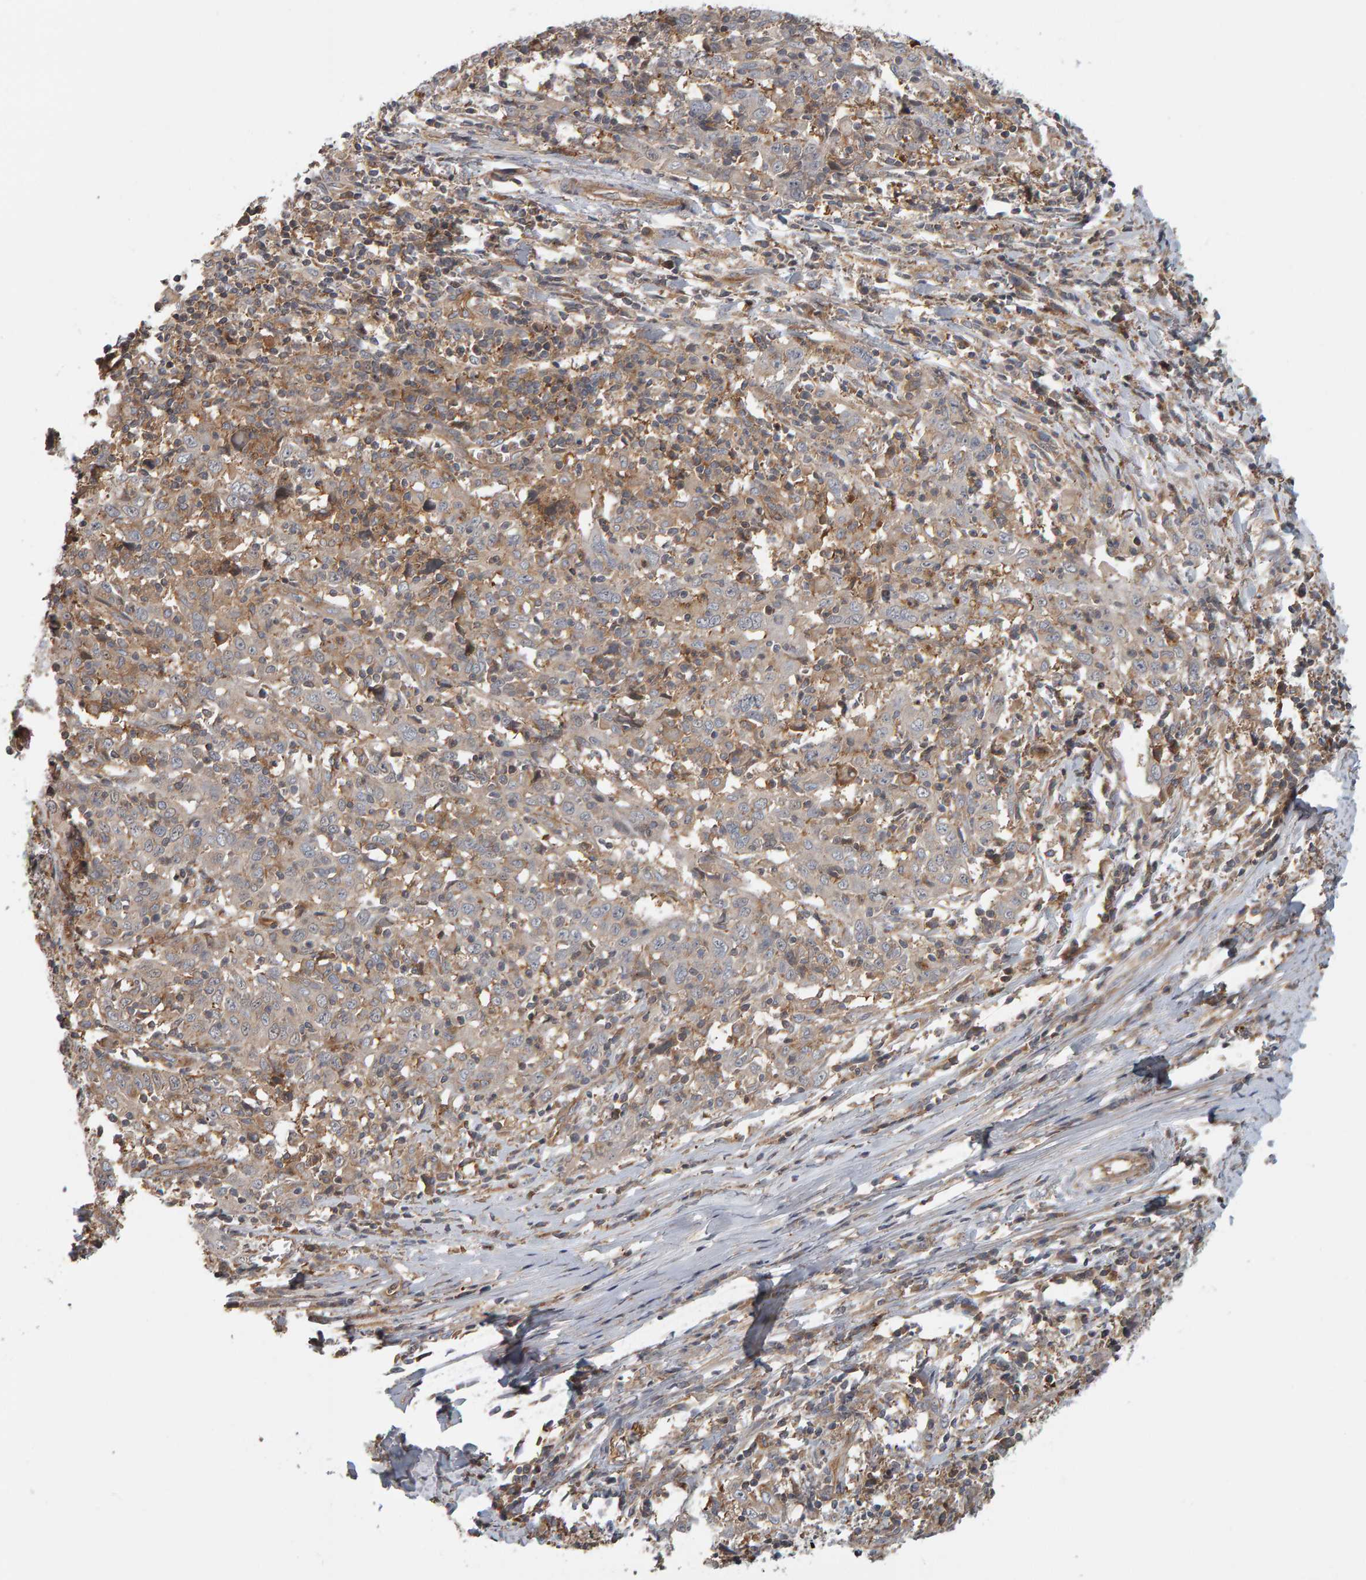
{"staining": {"intensity": "weak", "quantity": "<25%", "location": "cytoplasmic/membranous"}, "tissue": "cervical cancer", "cell_type": "Tumor cells", "image_type": "cancer", "snomed": [{"axis": "morphology", "description": "Squamous cell carcinoma, NOS"}, {"axis": "topography", "description": "Cervix"}], "caption": "This micrograph is of squamous cell carcinoma (cervical) stained with immunohistochemistry (IHC) to label a protein in brown with the nuclei are counter-stained blue. There is no positivity in tumor cells.", "gene": "C9orf72", "patient": {"sex": "female", "age": 46}}